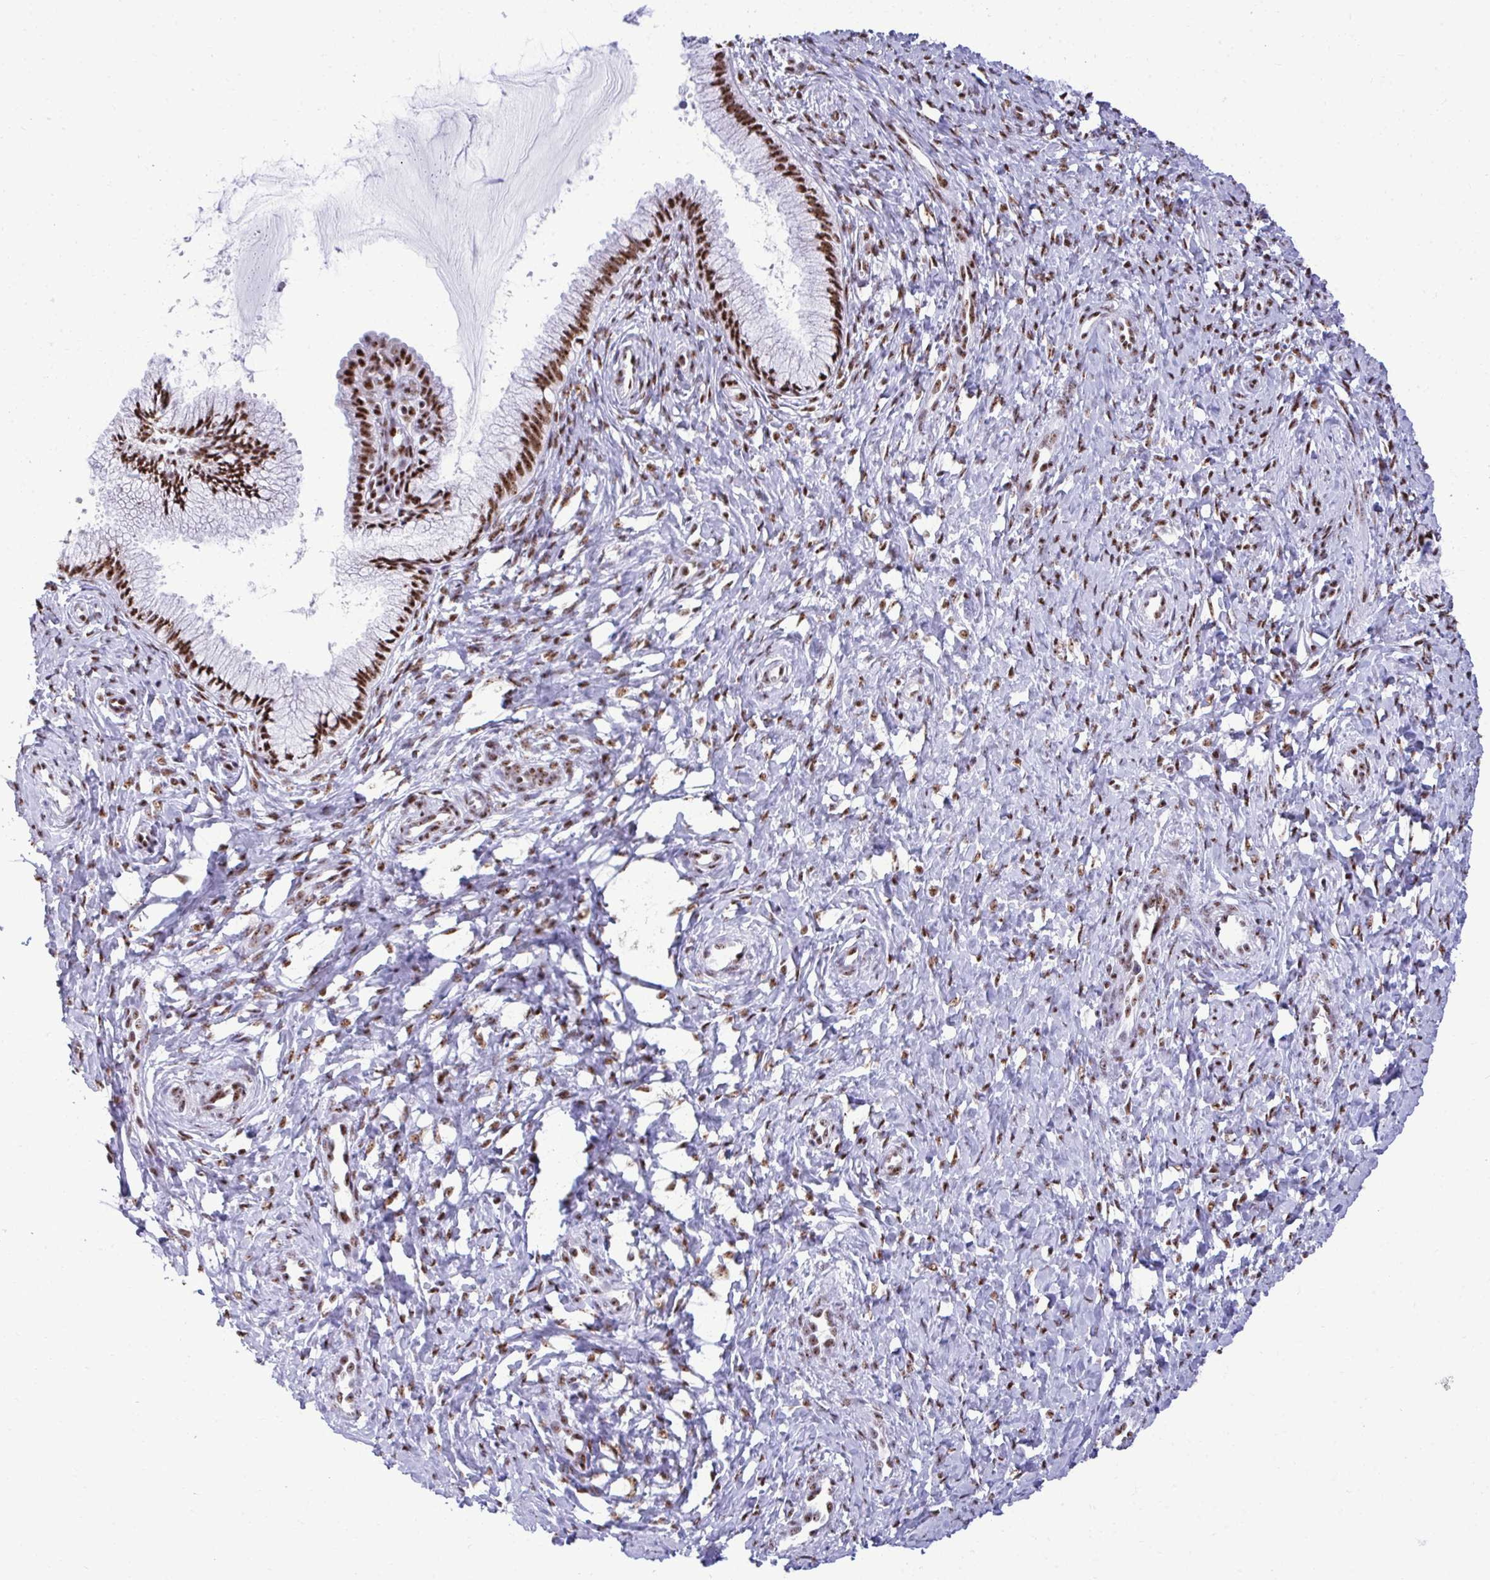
{"staining": {"intensity": "strong", "quantity": "25%-75%", "location": "nuclear"}, "tissue": "cervix", "cell_type": "Glandular cells", "image_type": "normal", "snomed": [{"axis": "morphology", "description": "Normal tissue, NOS"}, {"axis": "topography", "description": "Cervix"}], "caption": "Normal cervix demonstrates strong nuclear positivity in about 25%-75% of glandular cells.", "gene": "PELP1", "patient": {"sex": "female", "age": 37}}